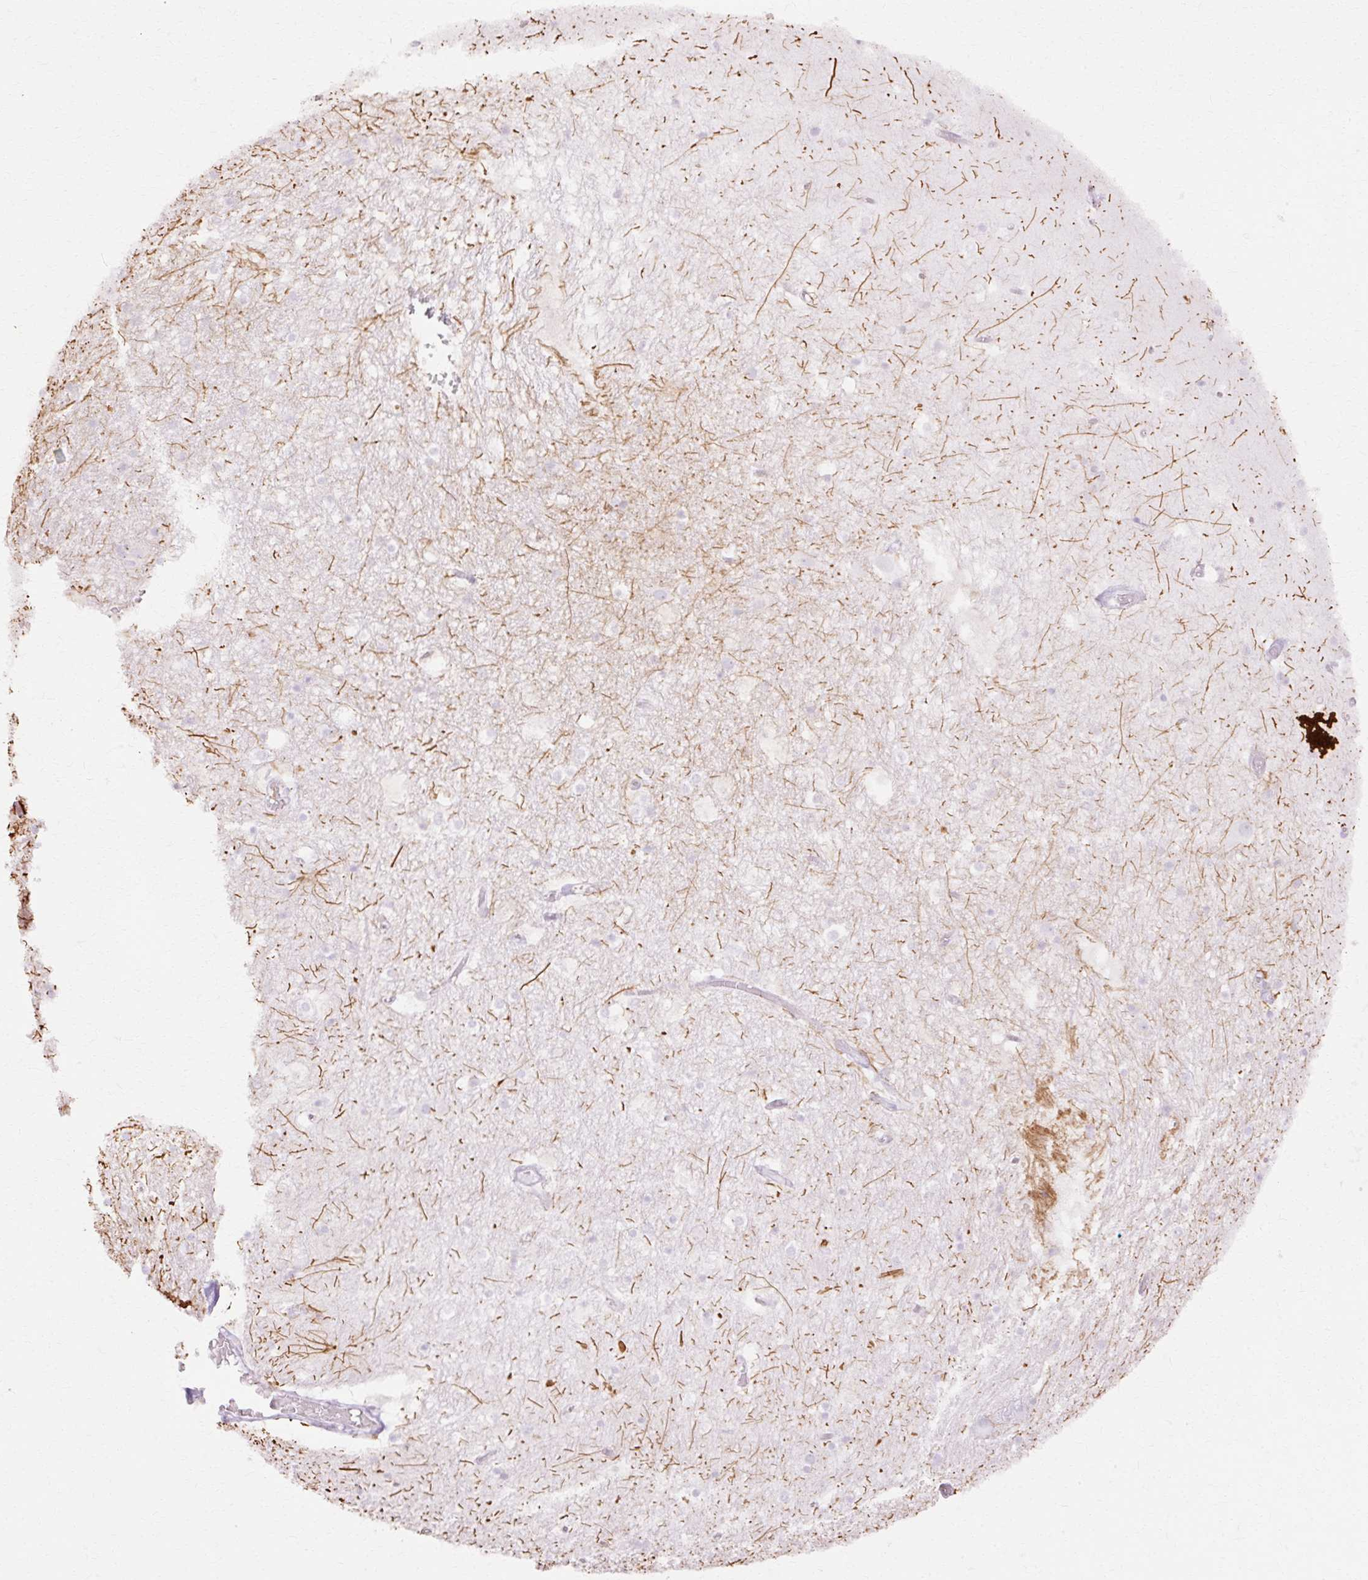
{"staining": {"intensity": "negative", "quantity": "none", "location": "none"}, "tissue": "hippocampus", "cell_type": "Glial cells", "image_type": "normal", "snomed": [{"axis": "morphology", "description": "Normal tissue, NOS"}, {"axis": "topography", "description": "Hippocampus"}], "caption": "High magnification brightfield microscopy of unremarkable hippocampus stained with DAB (3,3'-diaminobenzidine) (brown) and counterstained with hematoxylin (blue): glial cells show no significant positivity. Nuclei are stained in blue.", "gene": "C3orf49", "patient": {"sex": "female", "age": 52}}